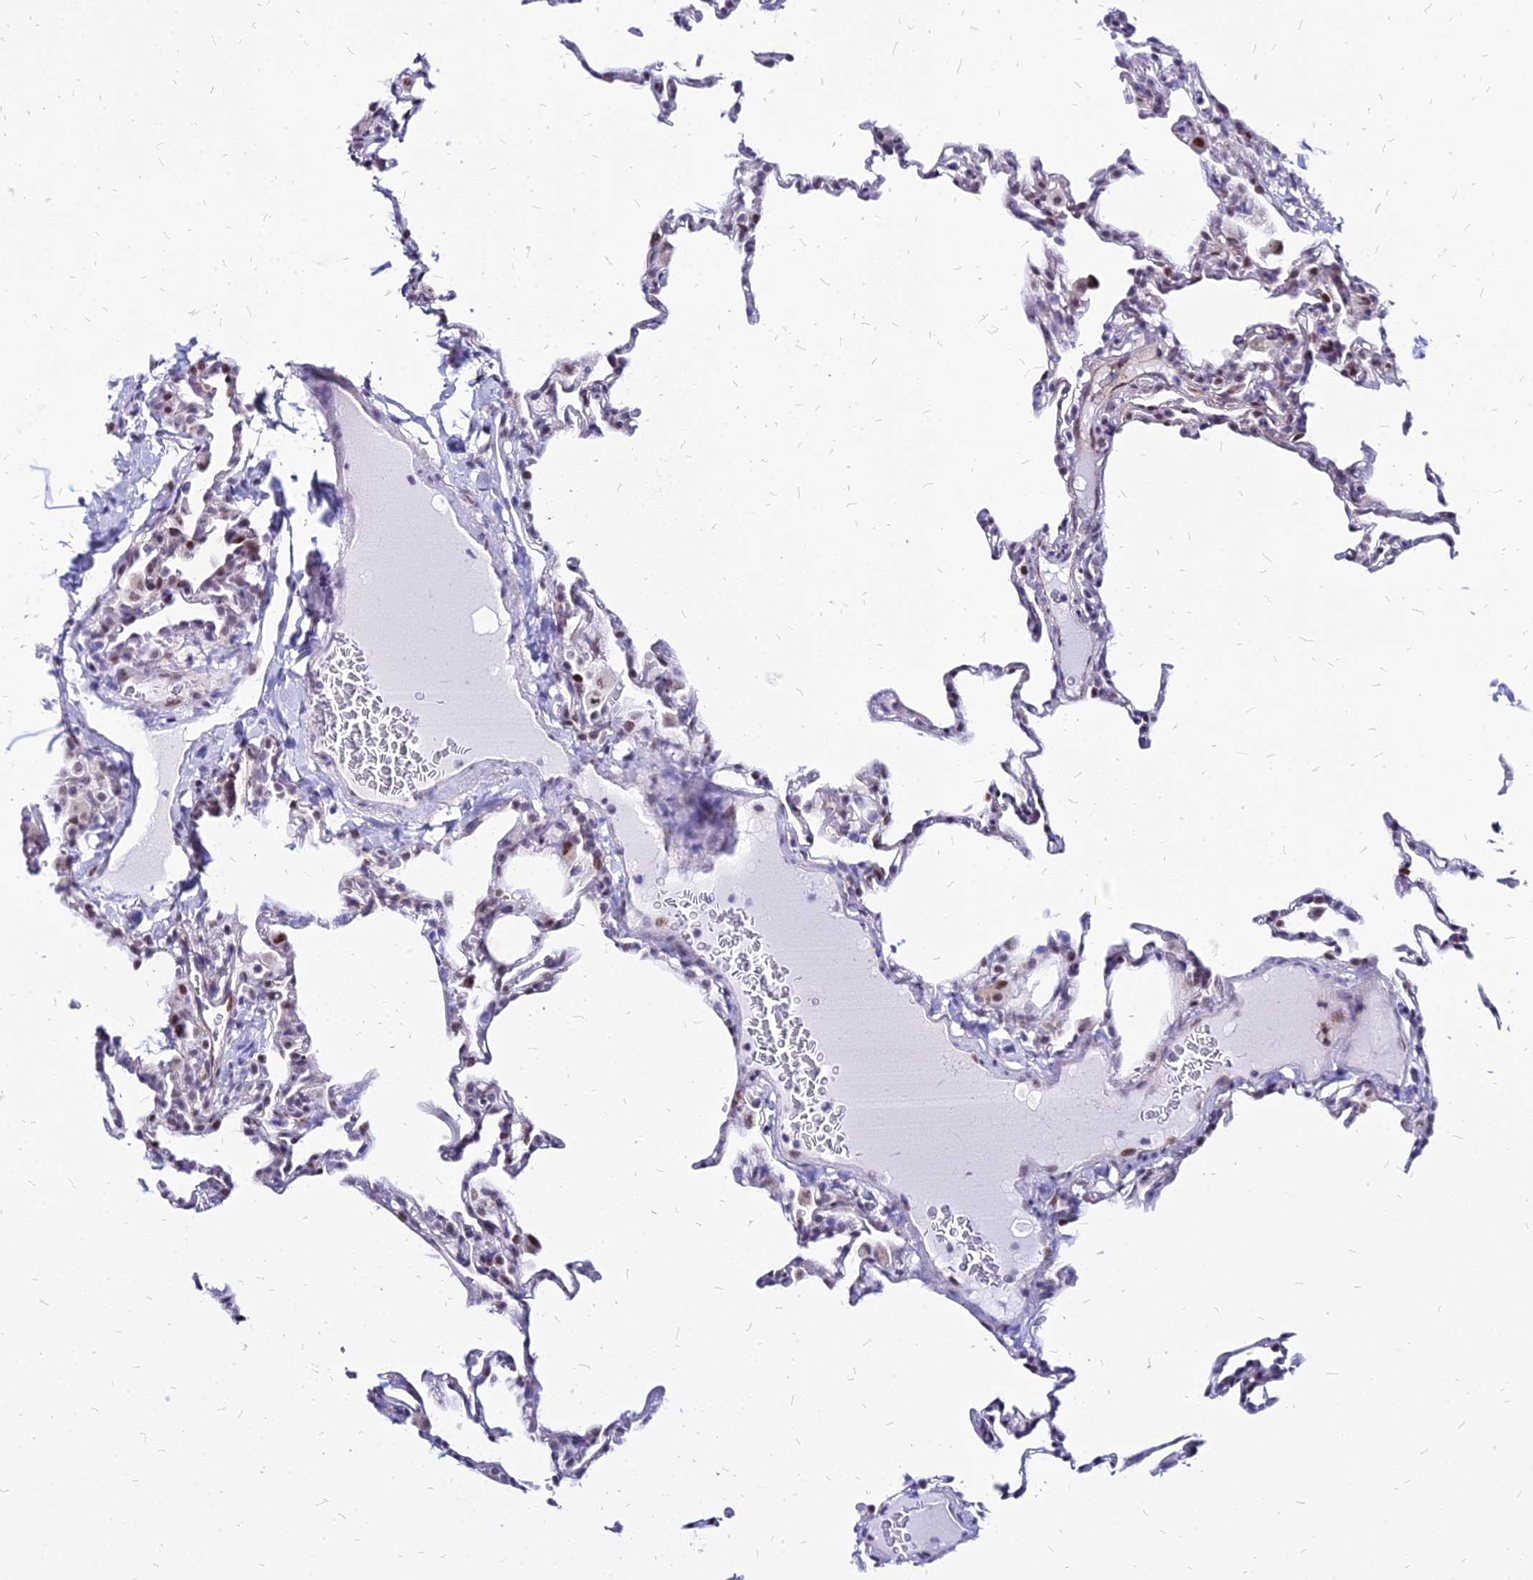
{"staining": {"intensity": "moderate", "quantity": "<25%", "location": "nuclear"}, "tissue": "lung", "cell_type": "Alveolar cells", "image_type": "normal", "snomed": [{"axis": "morphology", "description": "Normal tissue, NOS"}, {"axis": "topography", "description": "Lung"}], "caption": "The histopathology image reveals immunohistochemical staining of normal lung. There is moderate nuclear positivity is seen in approximately <25% of alveolar cells.", "gene": "FDX2", "patient": {"sex": "male", "age": 20}}